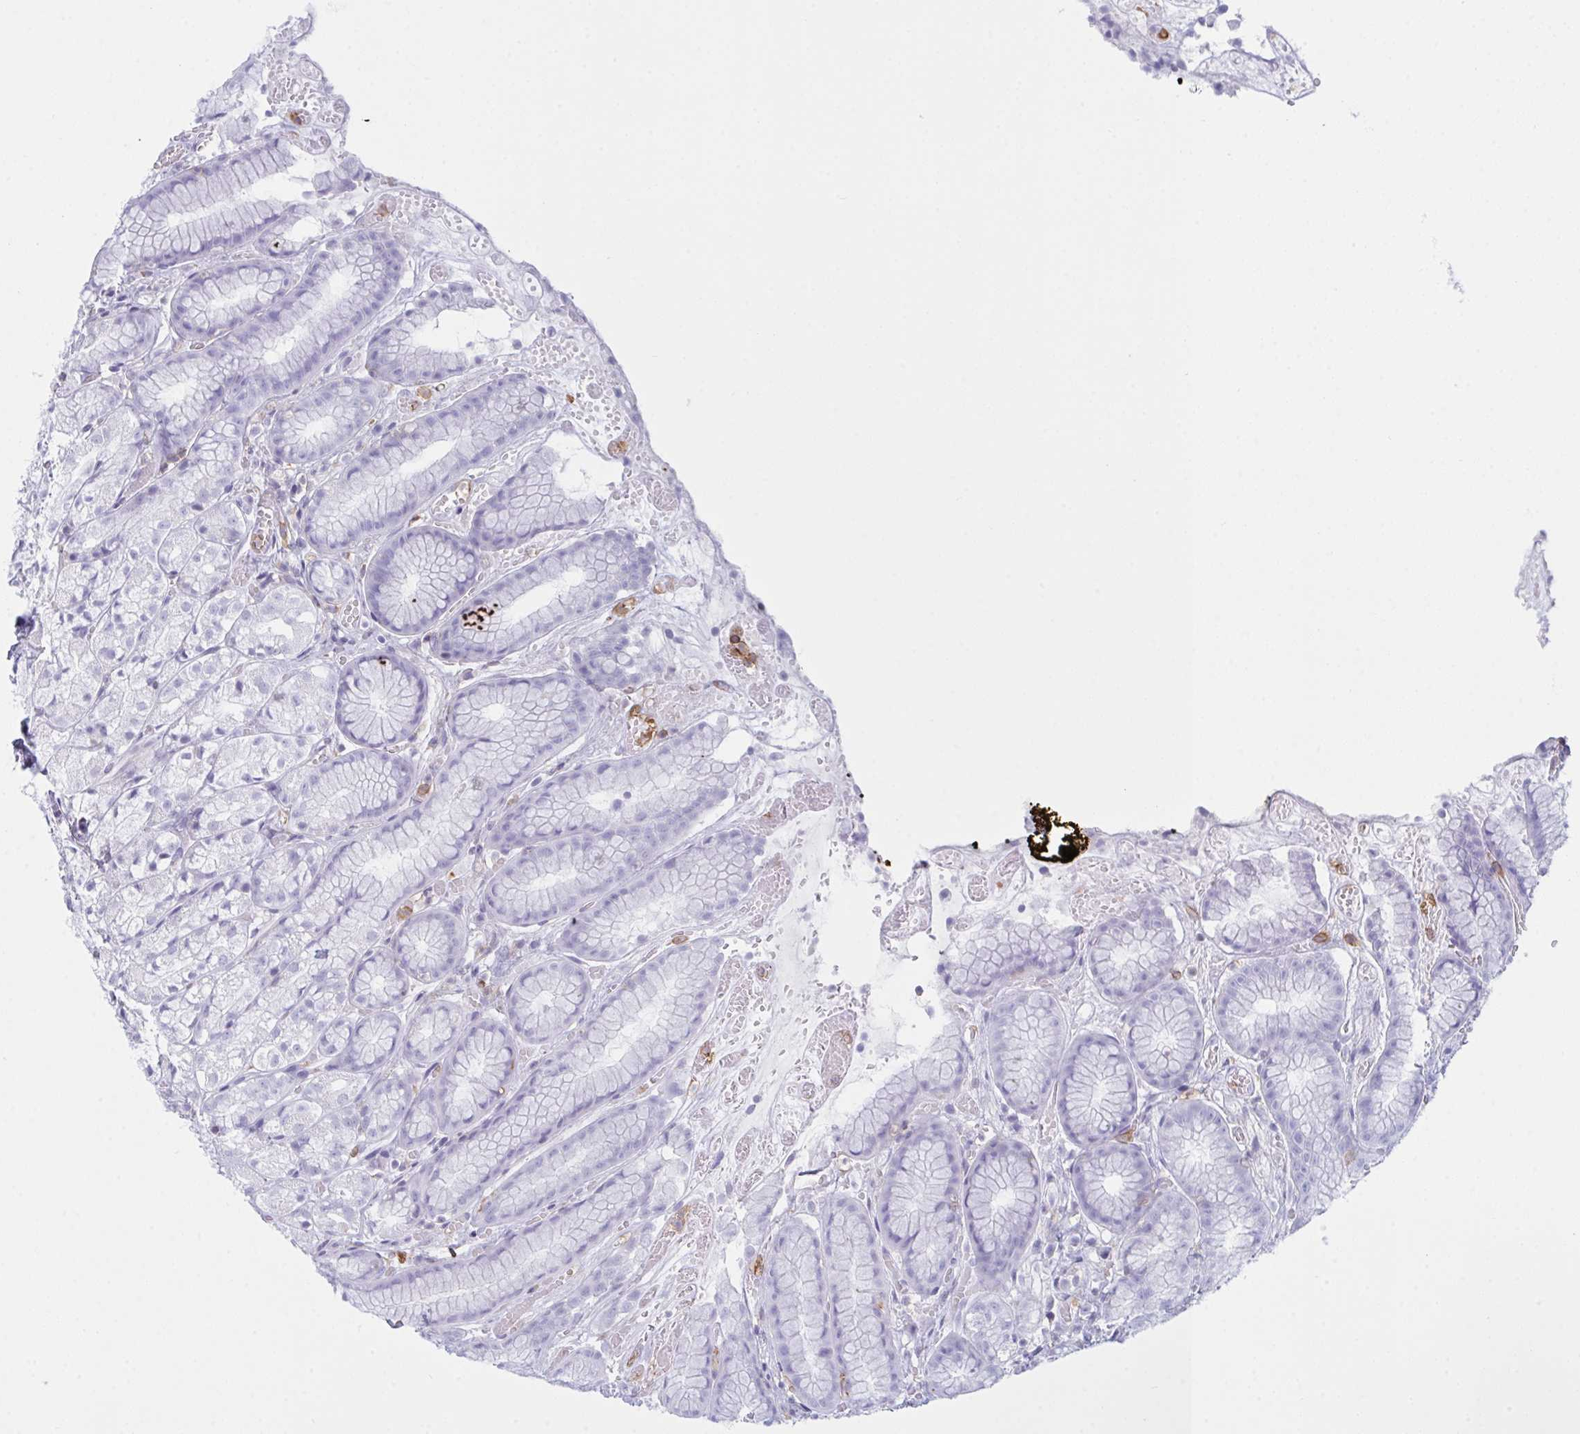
{"staining": {"intensity": "negative", "quantity": "none", "location": "none"}, "tissue": "stomach", "cell_type": "Glandular cells", "image_type": "normal", "snomed": [{"axis": "morphology", "description": "Normal tissue, NOS"}, {"axis": "topography", "description": "Smooth muscle"}, {"axis": "topography", "description": "Stomach"}], "caption": "The micrograph demonstrates no significant staining in glandular cells of stomach.", "gene": "MYO1F", "patient": {"sex": "male", "age": 70}}